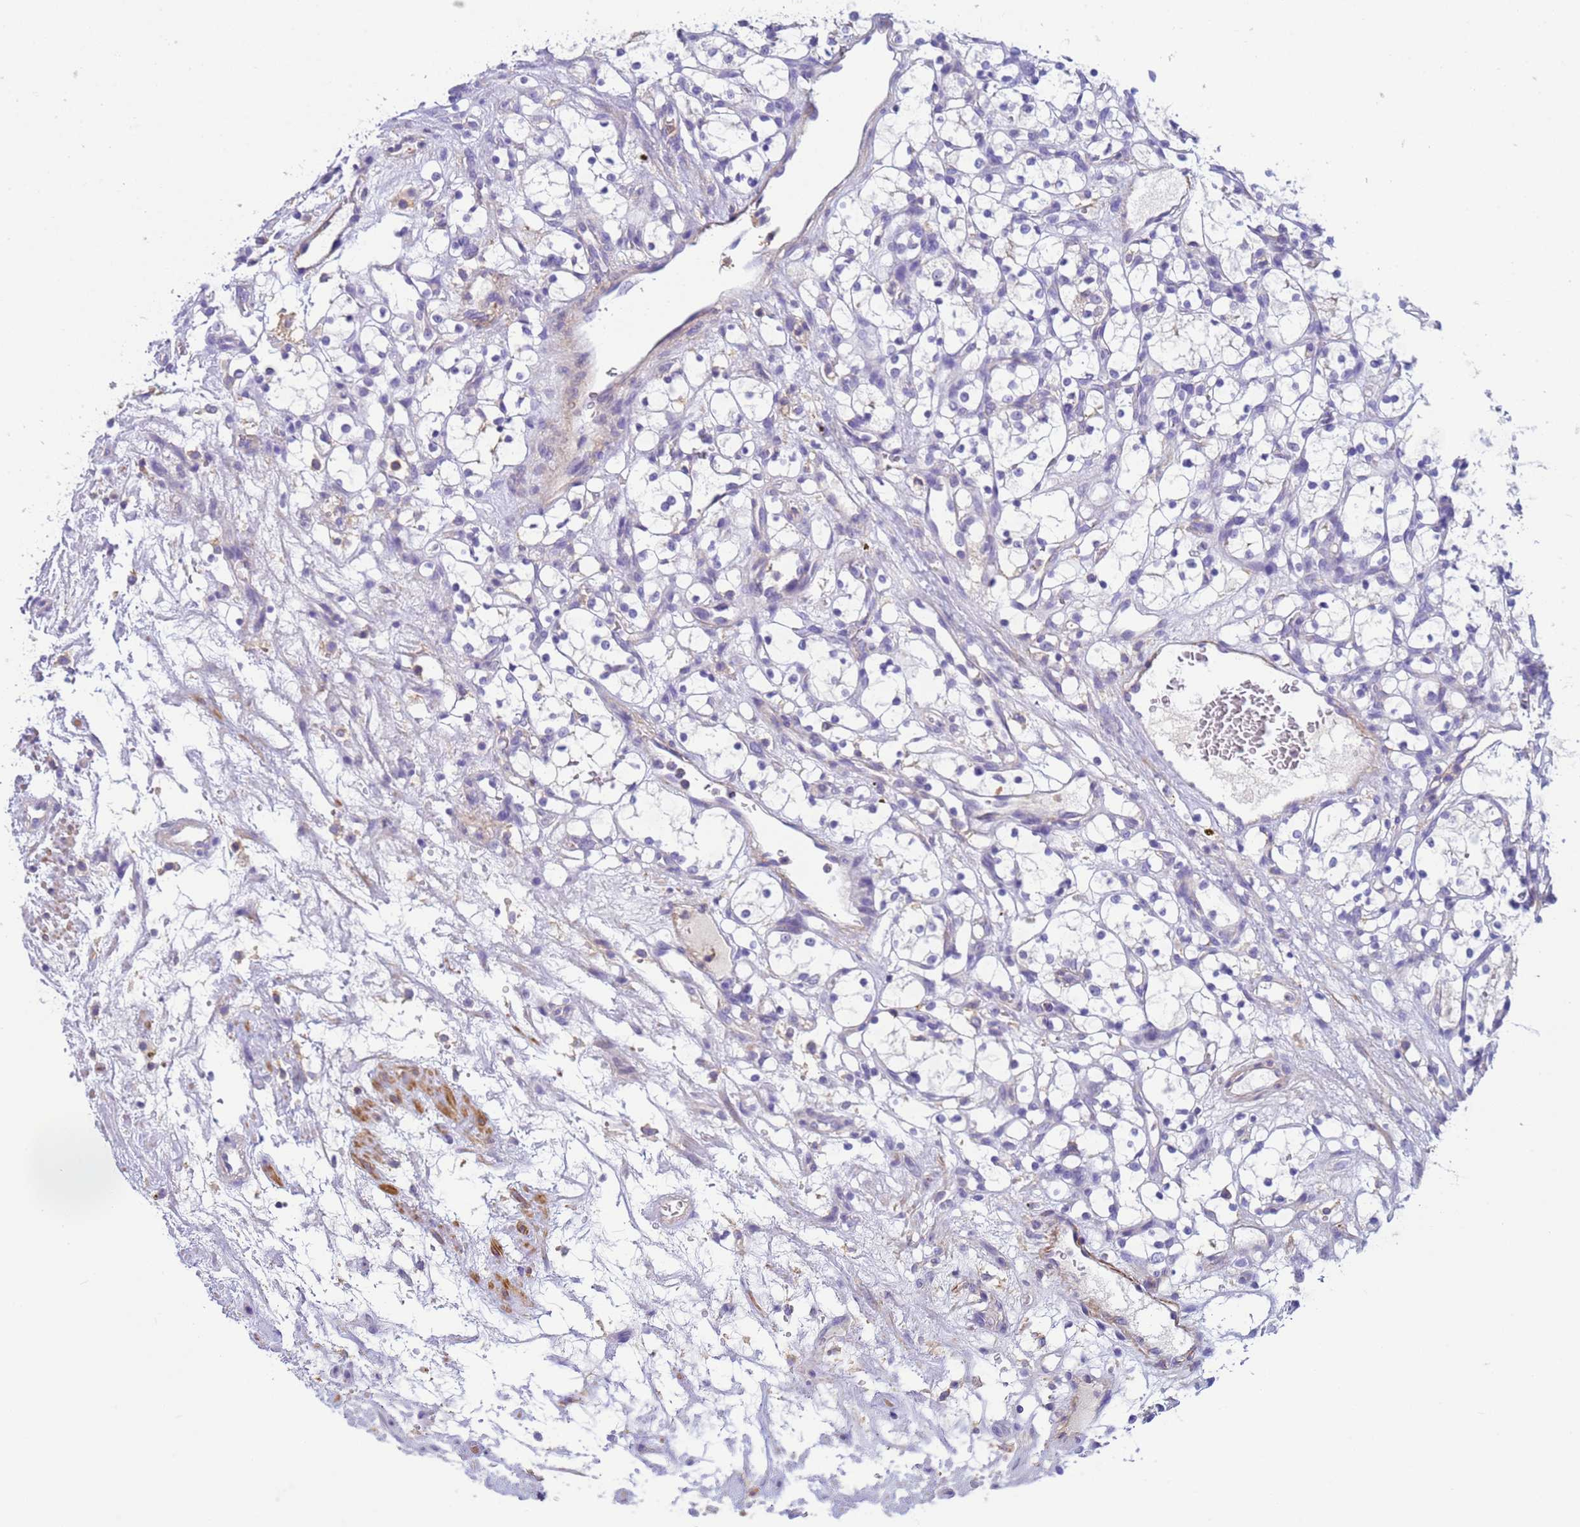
{"staining": {"intensity": "negative", "quantity": "none", "location": "none"}, "tissue": "renal cancer", "cell_type": "Tumor cells", "image_type": "cancer", "snomed": [{"axis": "morphology", "description": "Adenocarcinoma, NOS"}, {"axis": "topography", "description": "Kidney"}], "caption": "DAB (3,3'-diaminobenzidine) immunohistochemical staining of human renal cancer exhibits no significant expression in tumor cells.", "gene": "KLHL13", "patient": {"sex": "female", "age": 69}}